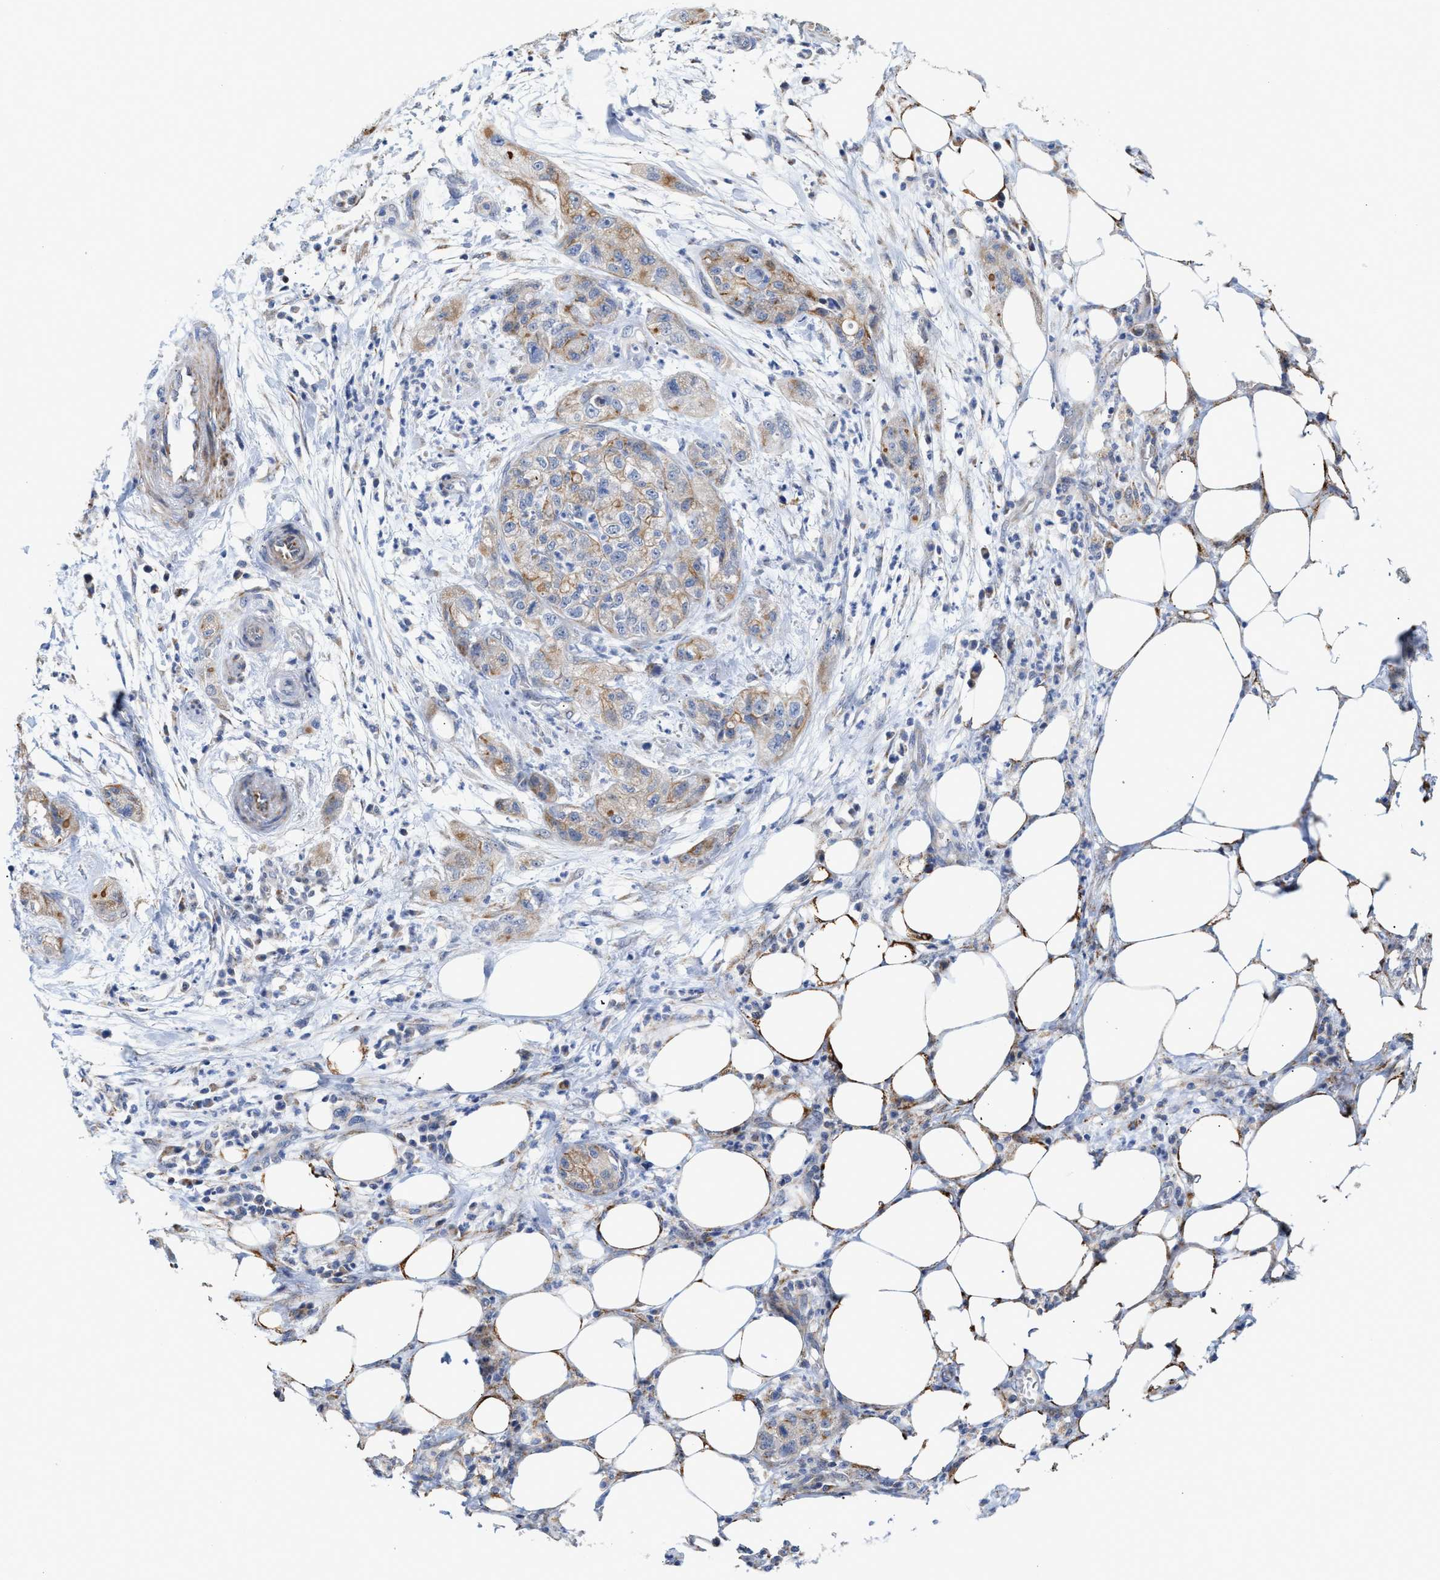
{"staining": {"intensity": "weak", "quantity": "<25%", "location": "cytoplasmic/membranous"}, "tissue": "pancreatic cancer", "cell_type": "Tumor cells", "image_type": "cancer", "snomed": [{"axis": "morphology", "description": "Adenocarcinoma, NOS"}, {"axis": "topography", "description": "Pancreas"}], "caption": "This is an immunohistochemistry (IHC) micrograph of pancreatic adenocarcinoma. There is no staining in tumor cells.", "gene": "JAG1", "patient": {"sex": "female", "age": 78}}